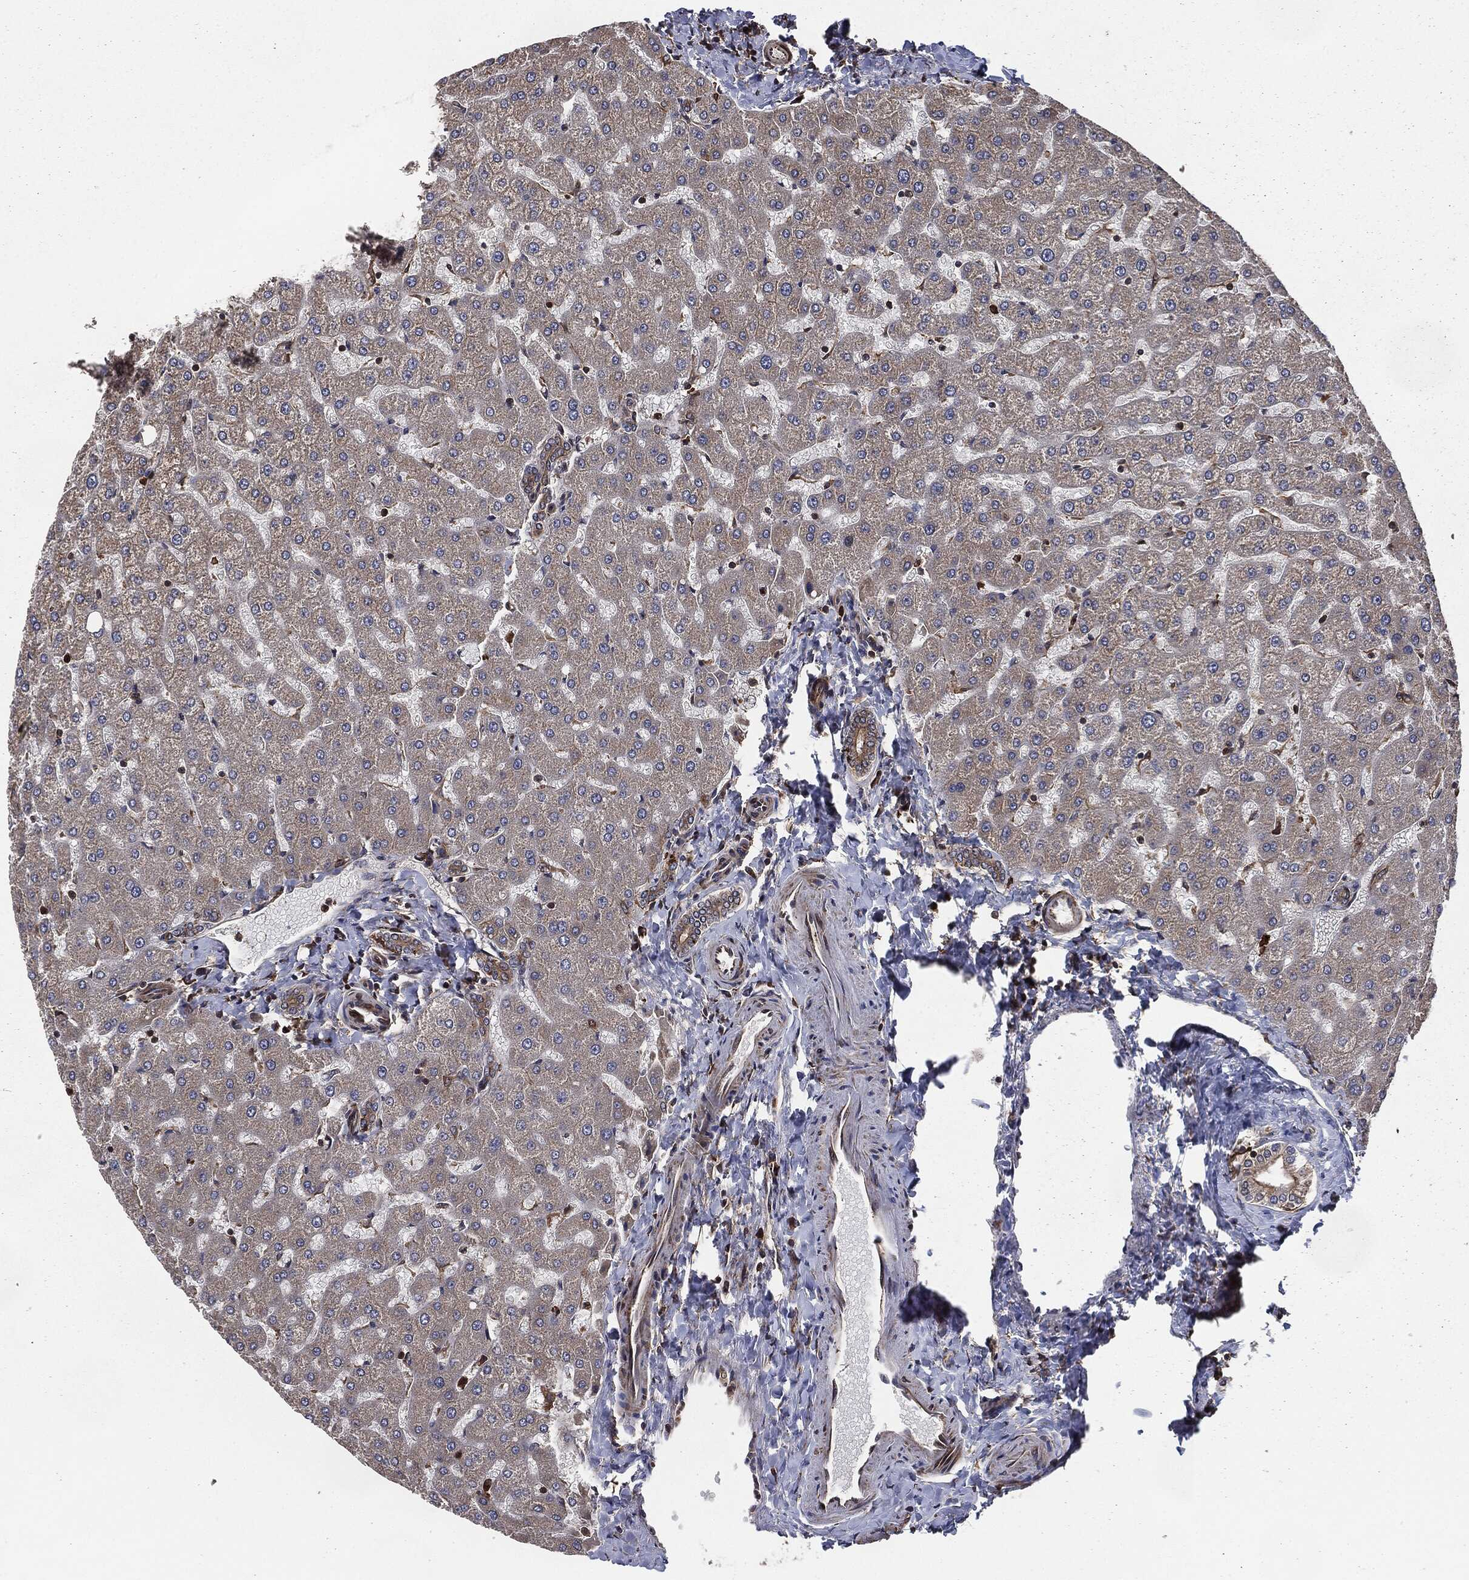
{"staining": {"intensity": "weak", "quantity": "25%-75%", "location": "cytoplasmic/membranous"}, "tissue": "liver", "cell_type": "Cholangiocytes", "image_type": "normal", "snomed": [{"axis": "morphology", "description": "Normal tissue, NOS"}, {"axis": "topography", "description": "Liver"}], "caption": "This micrograph shows unremarkable liver stained with IHC to label a protein in brown. The cytoplasmic/membranous of cholangiocytes show weak positivity for the protein. Nuclei are counter-stained blue.", "gene": "RAP1GDS1", "patient": {"sex": "female", "age": 50}}